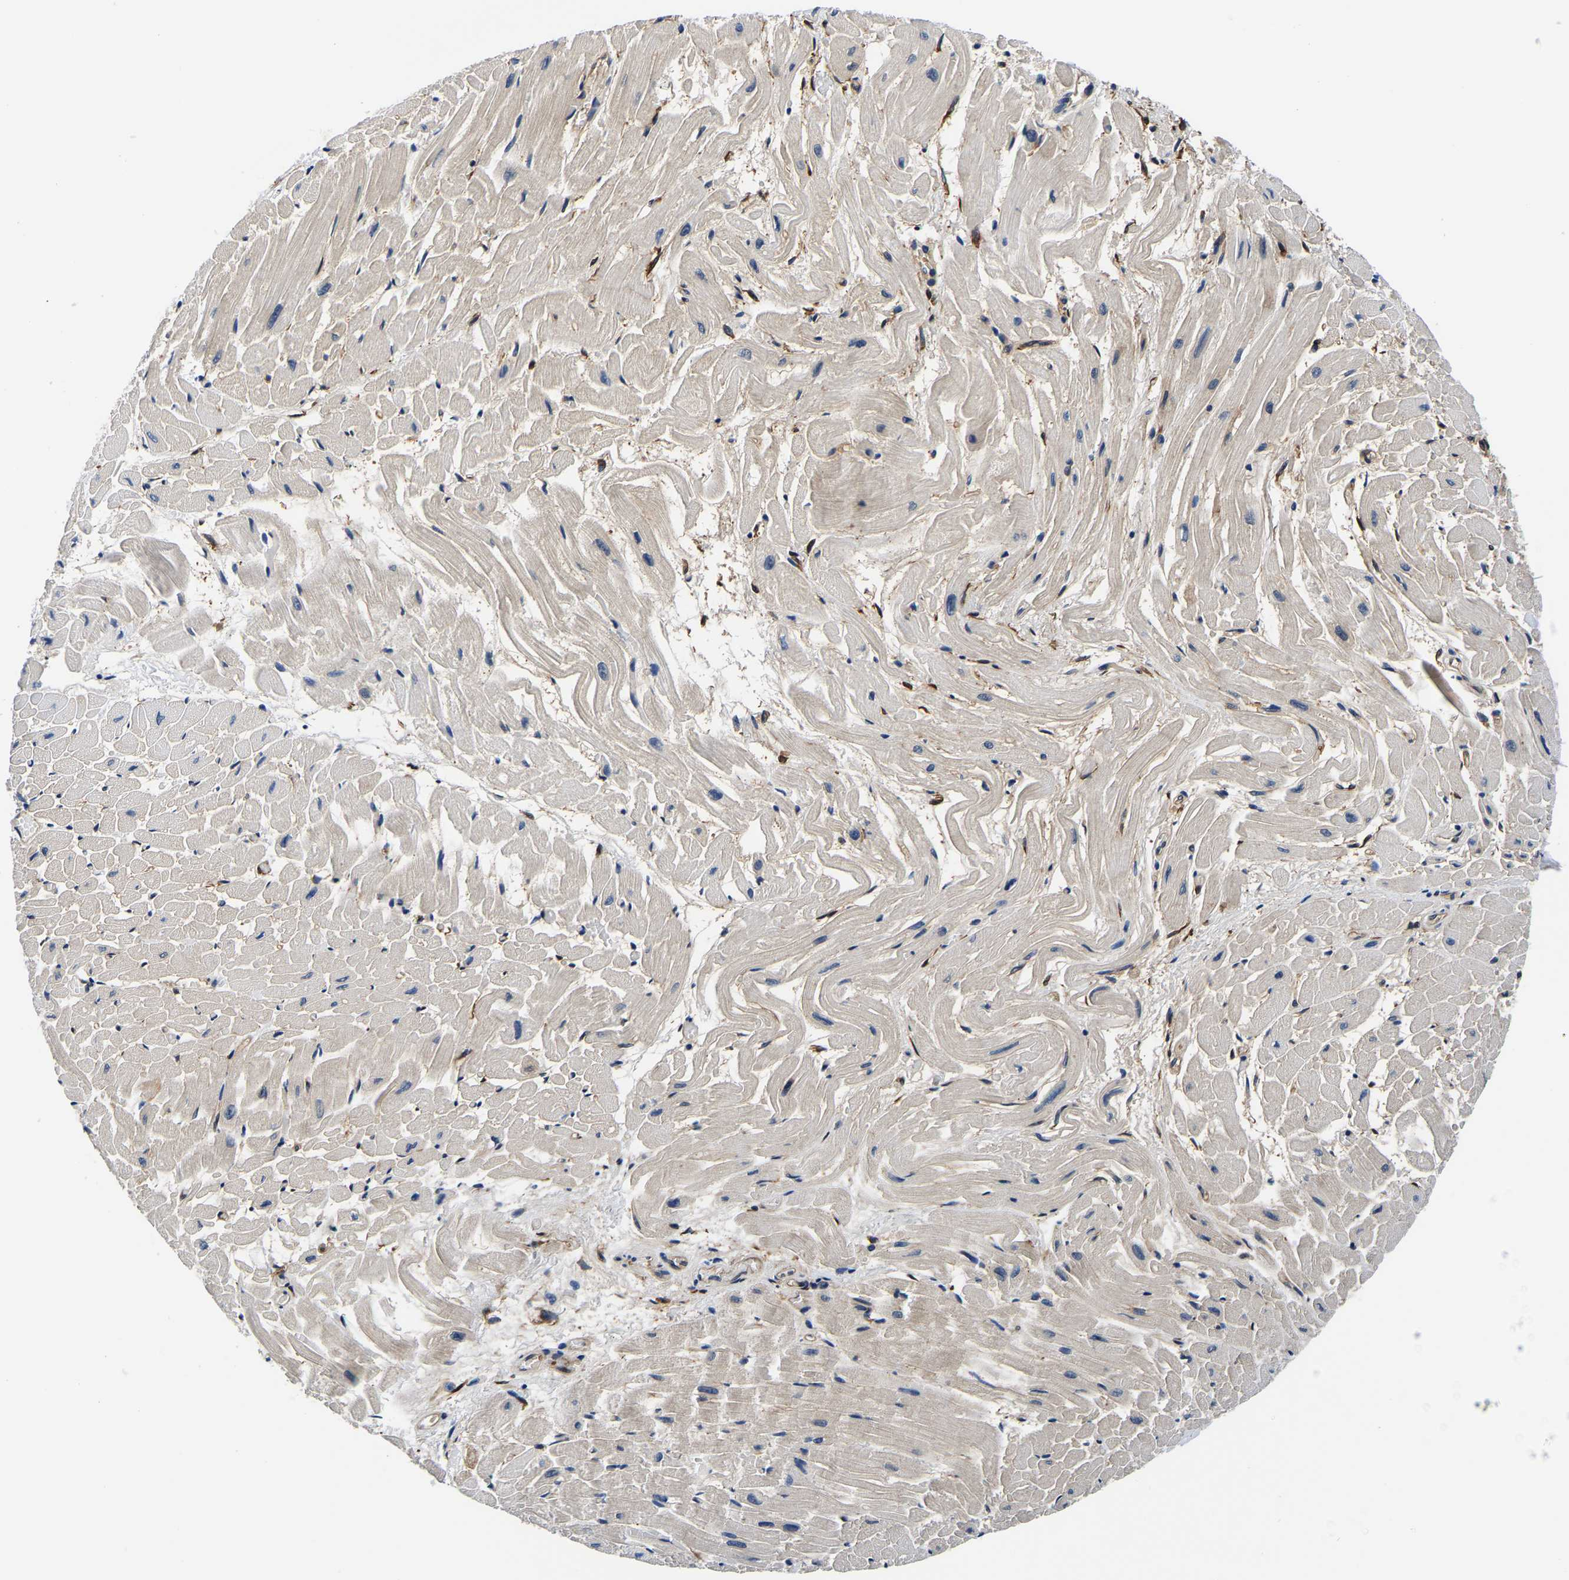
{"staining": {"intensity": "moderate", "quantity": "25%-75%", "location": "cytoplasmic/membranous"}, "tissue": "heart muscle", "cell_type": "Cardiomyocytes", "image_type": "normal", "snomed": [{"axis": "morphology", "description": "Normal tissue, NOS"}, {"axis": "topography", "description": "Heart"}], "caption": "This is an image of immunohistochemistry (IHC) staining of unremarkable heart muscle, which shows moderate staining in the cytoplasmic/membranous of cardiomyocytes.", "gene": "S100A13", "patient": {"sex": "male", "age": 45}}